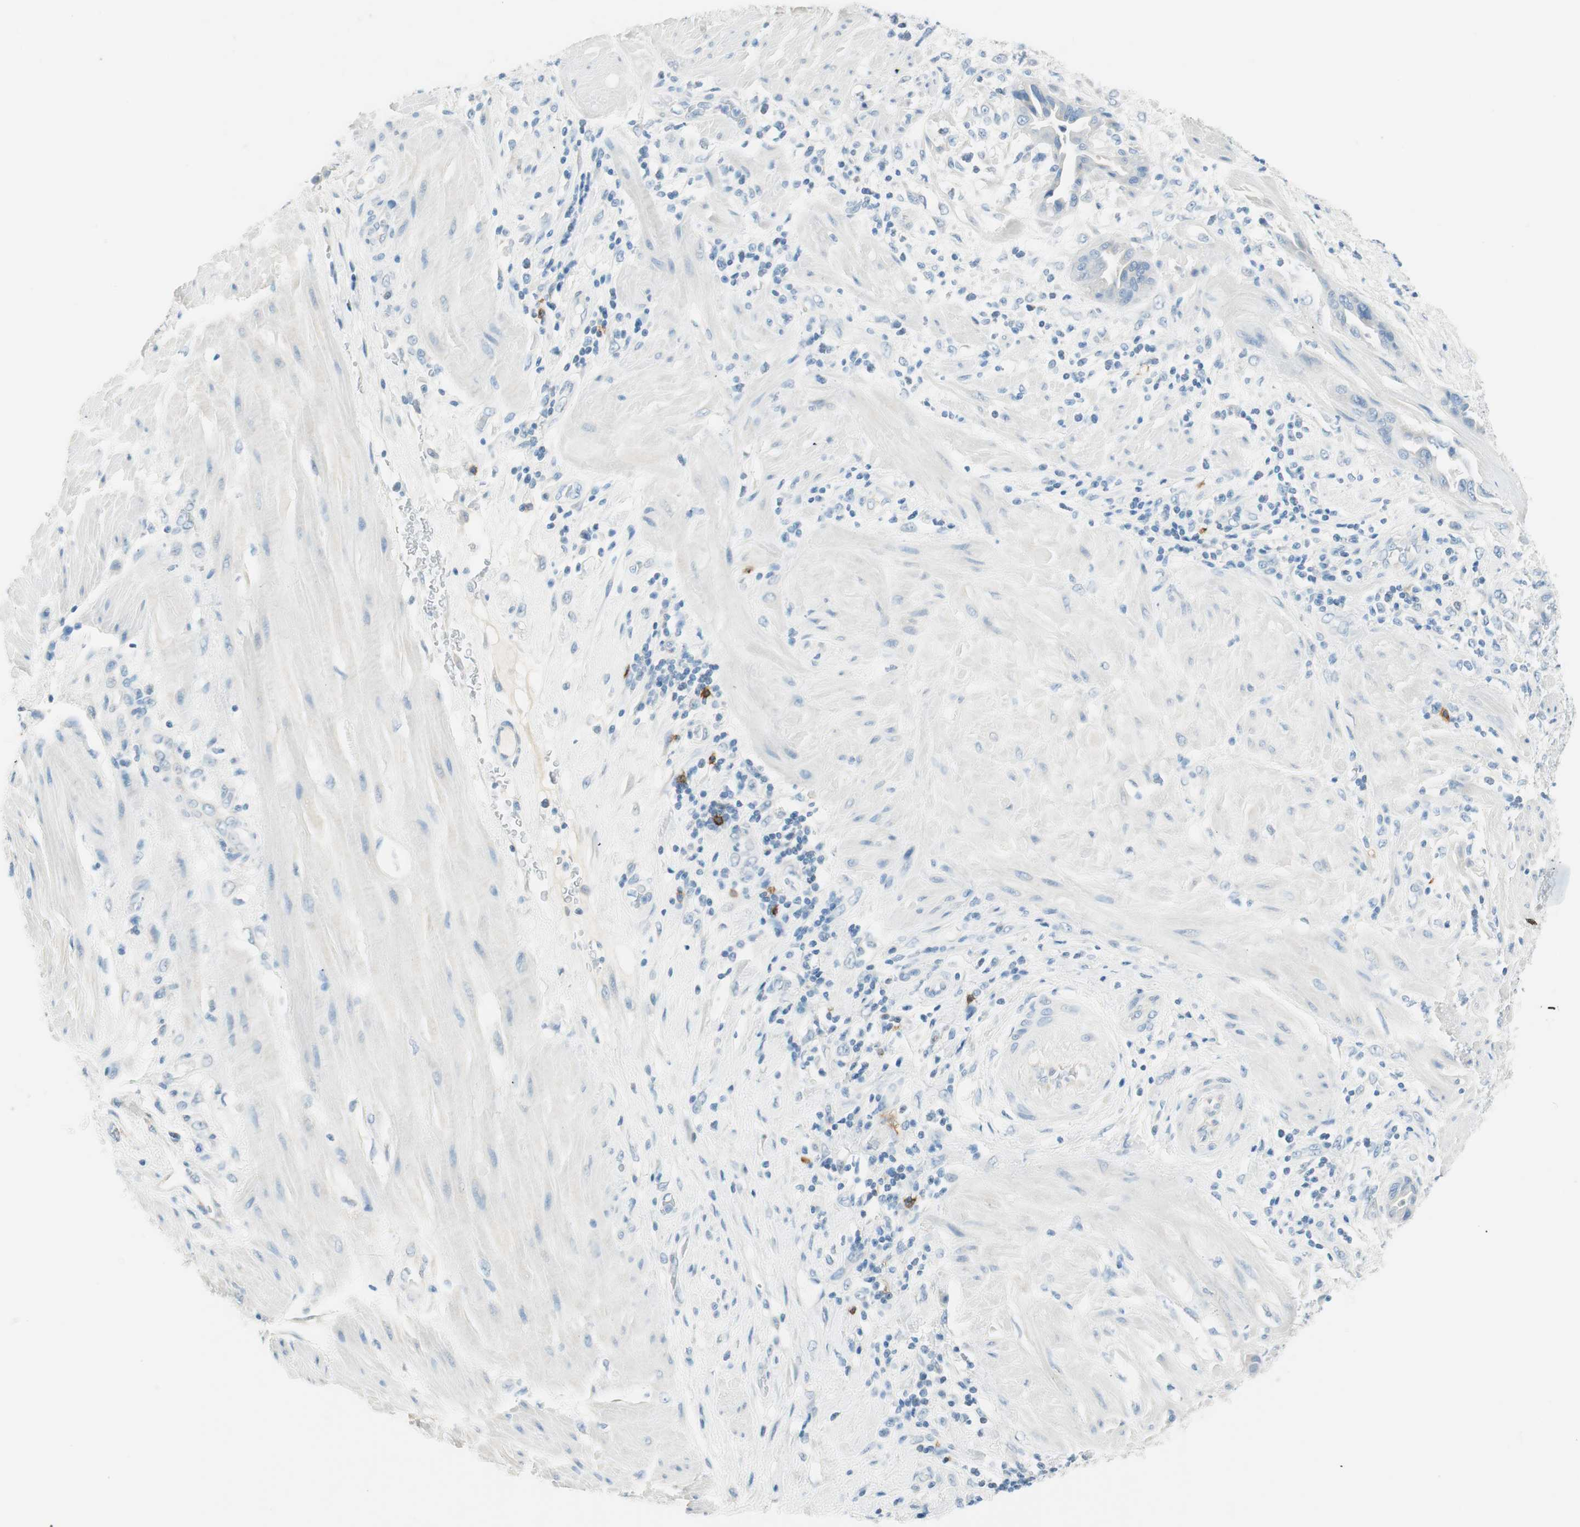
{"staining": {"intensity": "negative", "quantity": "none", "location": "none"}, "tissue": "pancreatic cancer", "cell_type": "Tumor cells", "image_type": "cancer", "snomed": [{"axis": "morphology", "description": "Adenocarcinoma, NOS"}, {"axis": "topography", "description": "Pancreas"}], "caption": "This is an IHC histopathology image of pancreatic cancer. There is no staining in tumor cells.", "gene": "TNFRSF13C", "patient": {"sex": "female", "age": 64}}